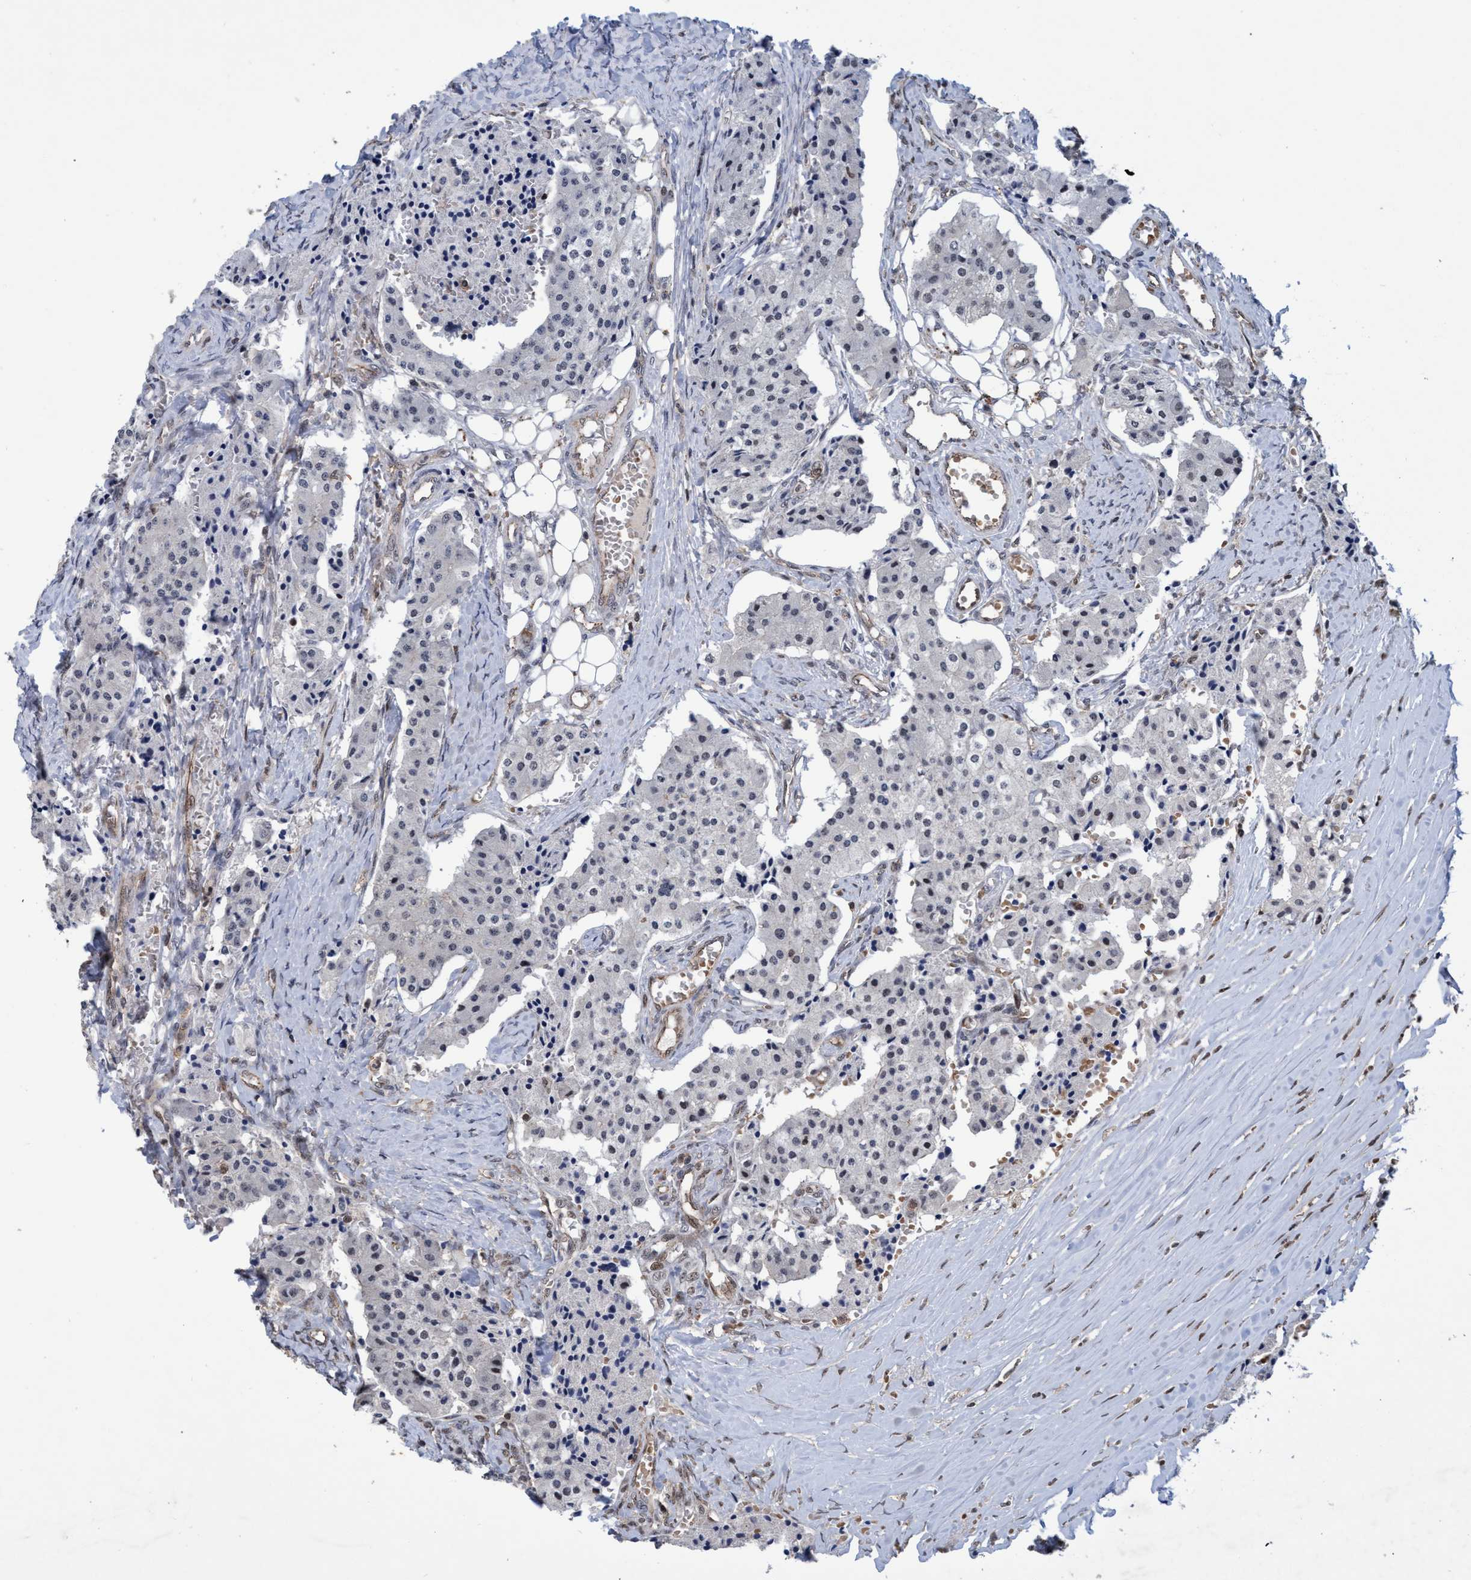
{"staining": {"intensity": "weak", "quantity": "<25%", "location": "nuclear"}, "tissue": "carcinoid", "cell_type": "Tumor cells", "image_type": "cancer", "snomed": [{"axis": "morphology", "description": "Carcinoid, malignant, NOS"}, {"axis": "topography", "description": "Colon"}], "caption": "Tumor cells show no significant protein expression in malignant carcinoid.", "gene": "GTF2F1", "patient": {"sex": "female", "age": 52}}